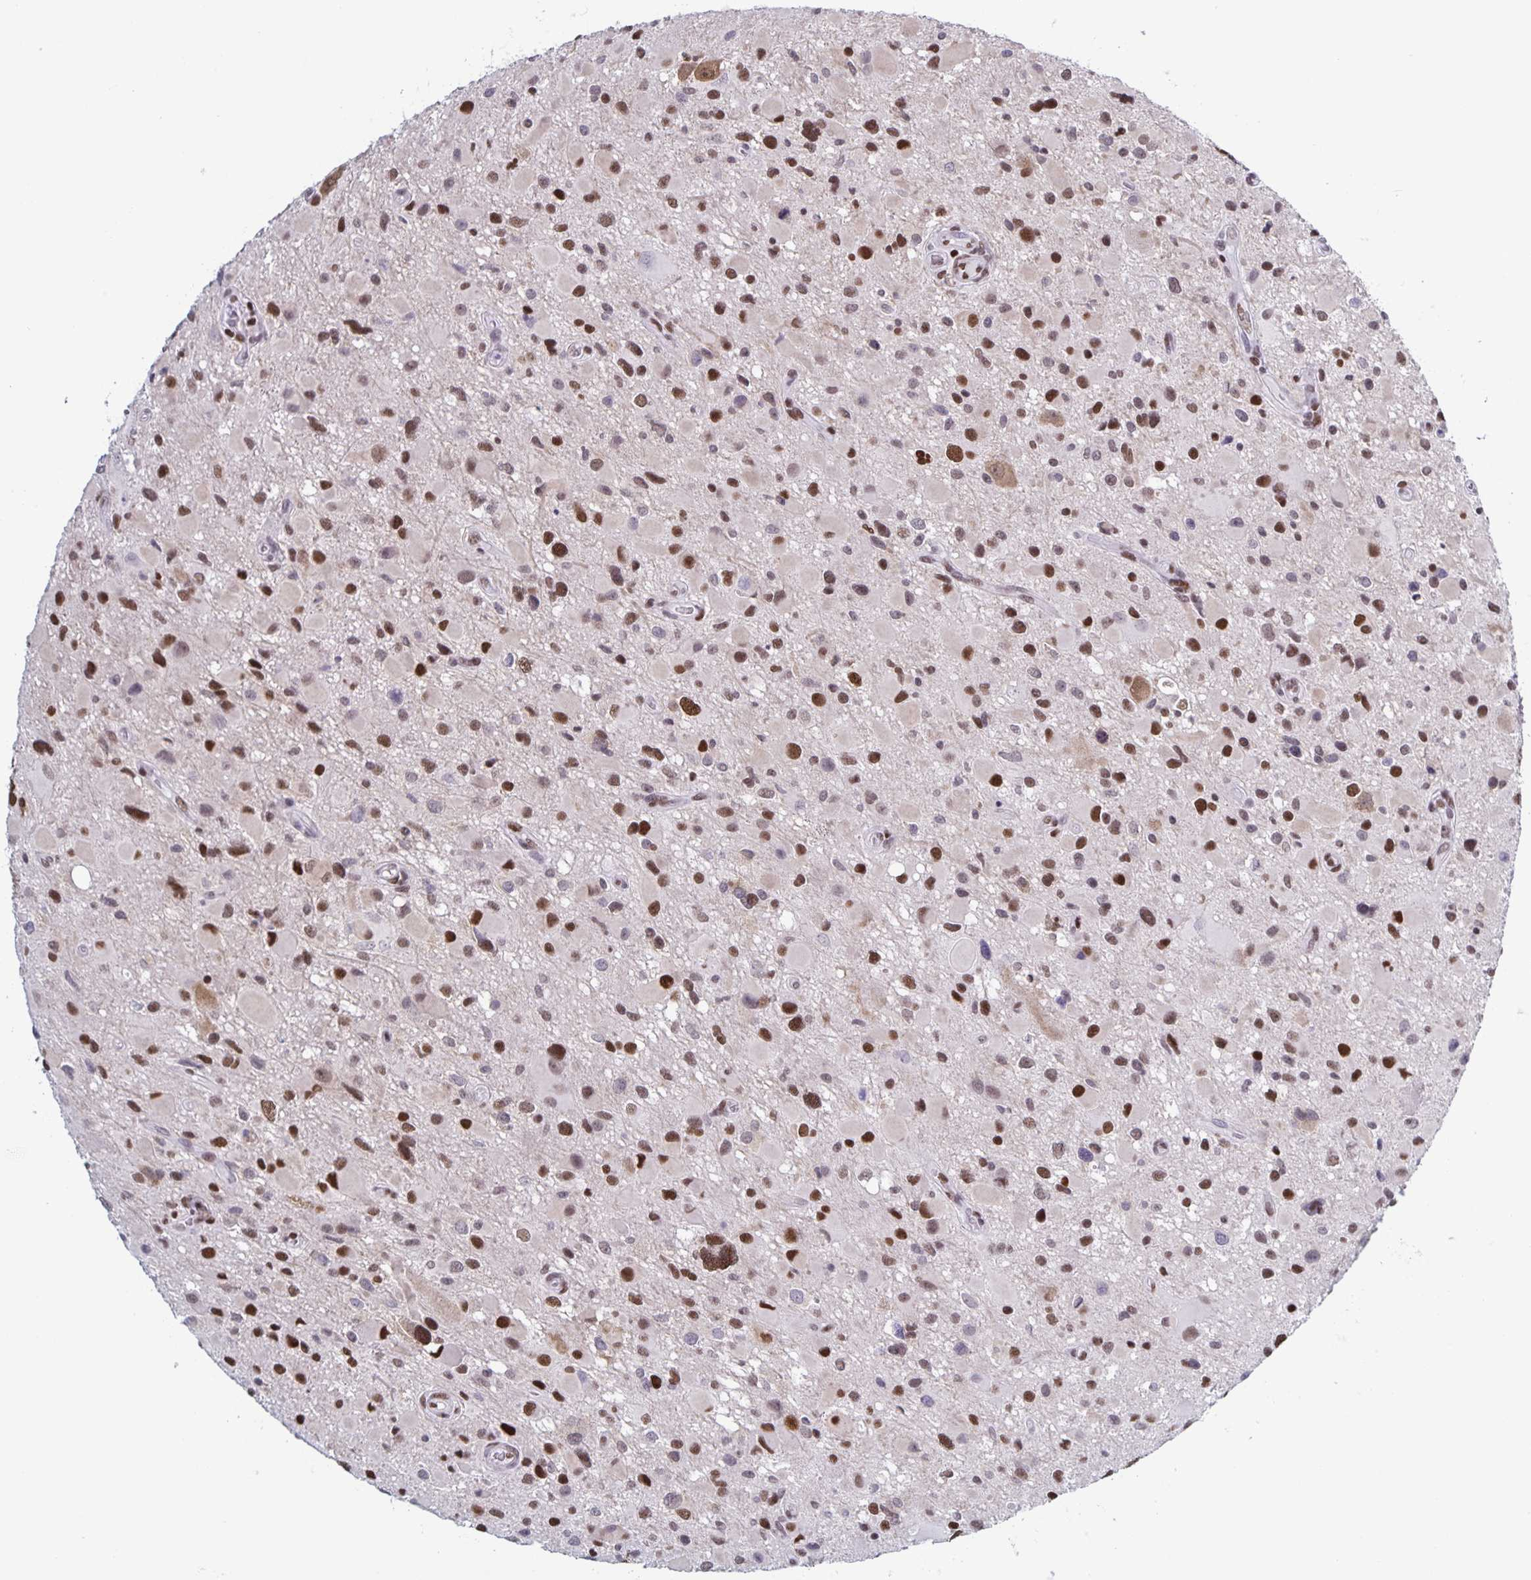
{"staining": {"intensity": "moderate", "quantity": ">75%", "location": "nuclear"}, "tissue": "glioma", "cell_type": "Tumor cells", "image_type": "cancer", "snomed": [{"axis": "morphology", "description": "Glioma, malignant, Low grade"}, {"axis": "topography", "description": "Brain"}], "caption": "Tumor cells demonstrate medium levels of moderate nuclear expression in about >75% of cells in glioma. The staining is performed using DAB brown chromogen to label protein expression. The nuclei are counter-stained blue using hematoxylin.", "gene": "JUND", "patient": {"sex": "female", "age": 32}}